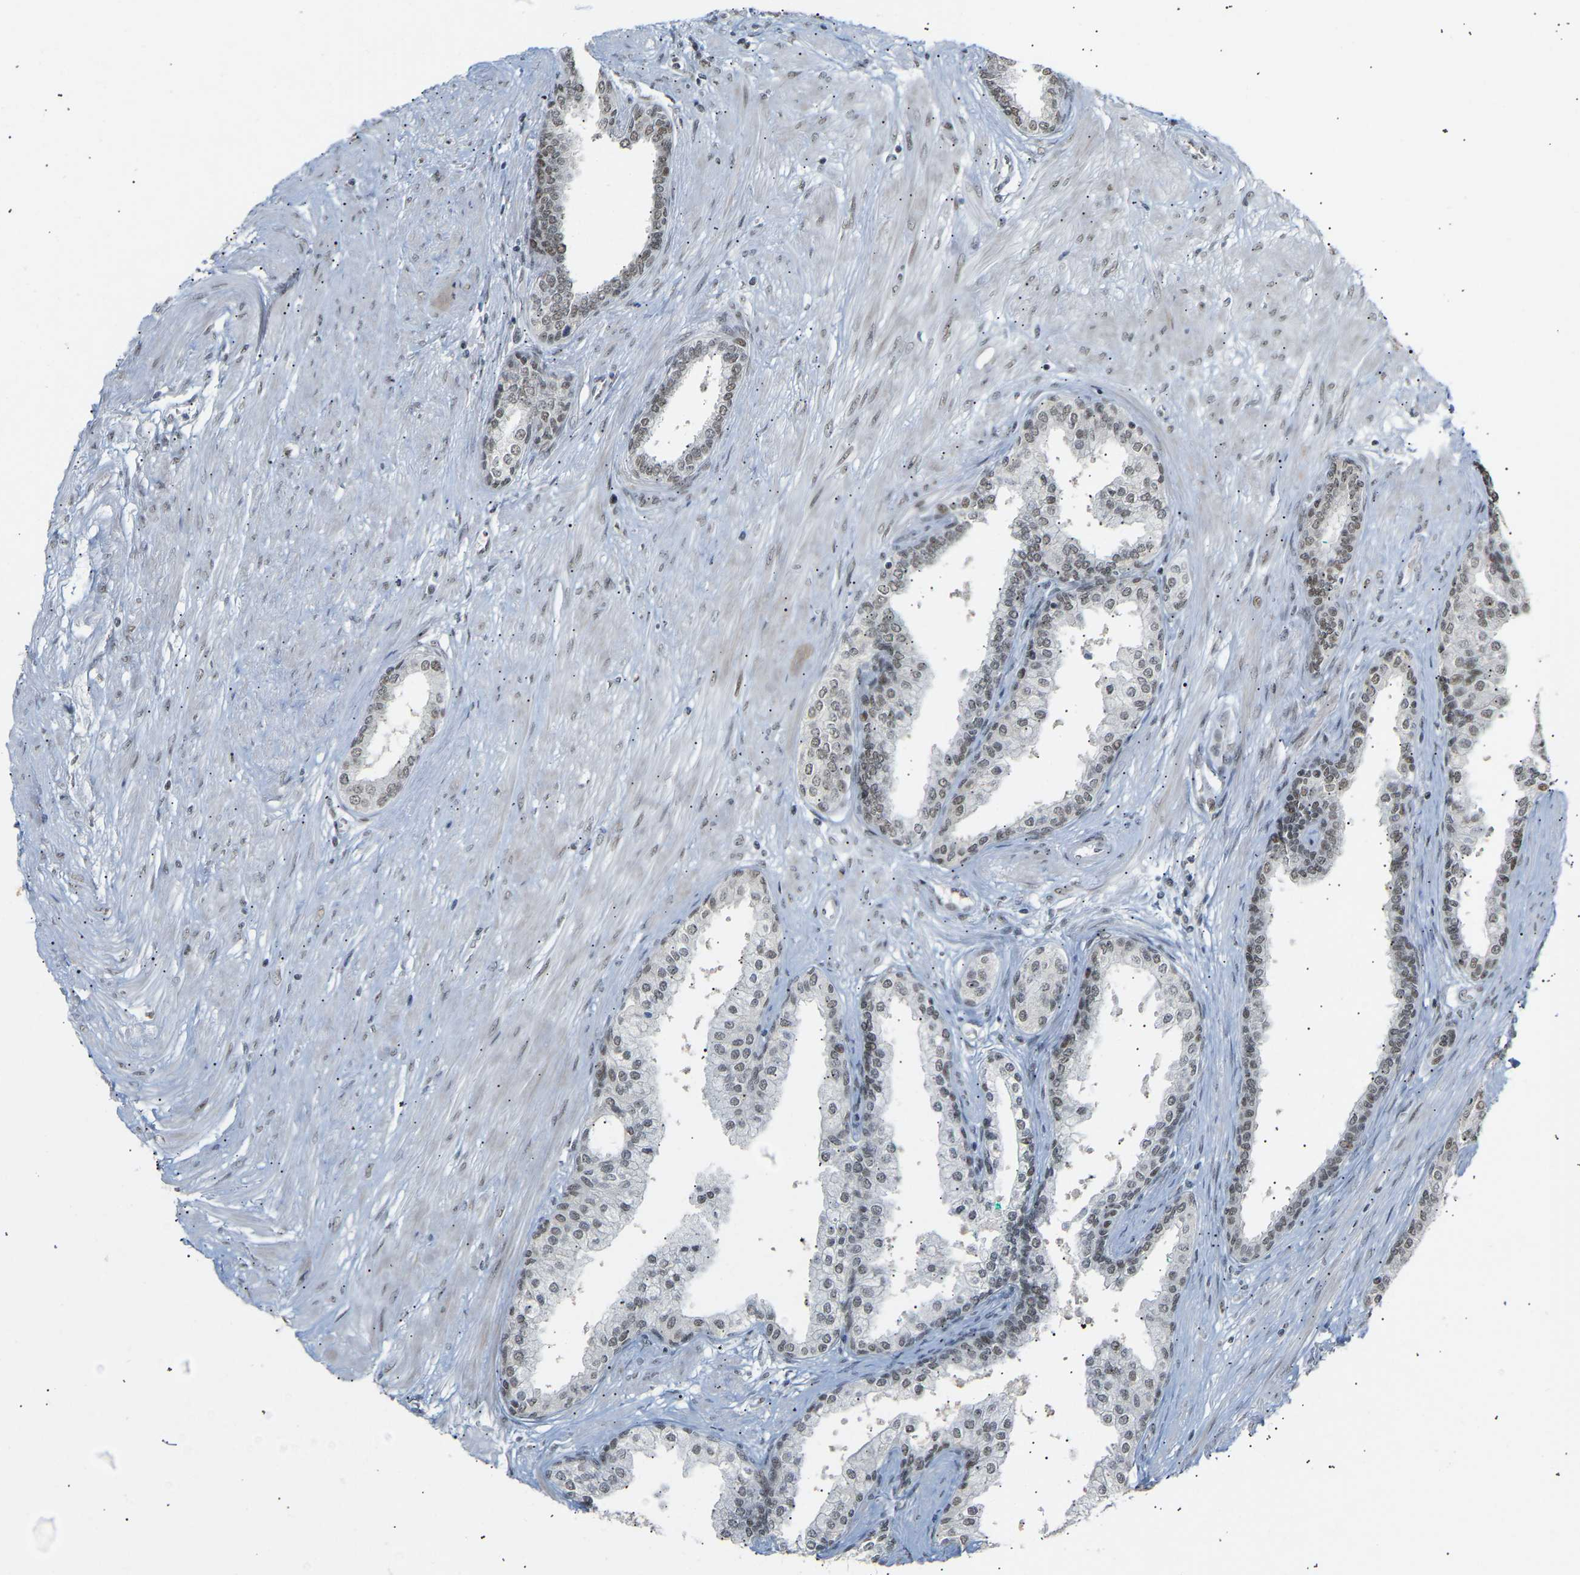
{"staining": {"intensity": "weak", "quantity": "<25%", "location": "nuclear"}, "tissue": "prostate cancer", "cell_type": "Tumor cells", "image_type": "cancer", "snomed": [{"axis": "morphology", "description": "Adenocarcinoma, Low grade"}, {"axis": "topography", "description": "Prostate"}], "caption": "Histopathology image shows no protein staining in tumor cells of prostate cancer (low-grade adenocarcinoma) tissue. The staining is performed using DAB brown chromogen with nuclei counter-stained in using hematoxylin.", "gene": "NELFB", "patient": {"sex": "male", "age": 57}}